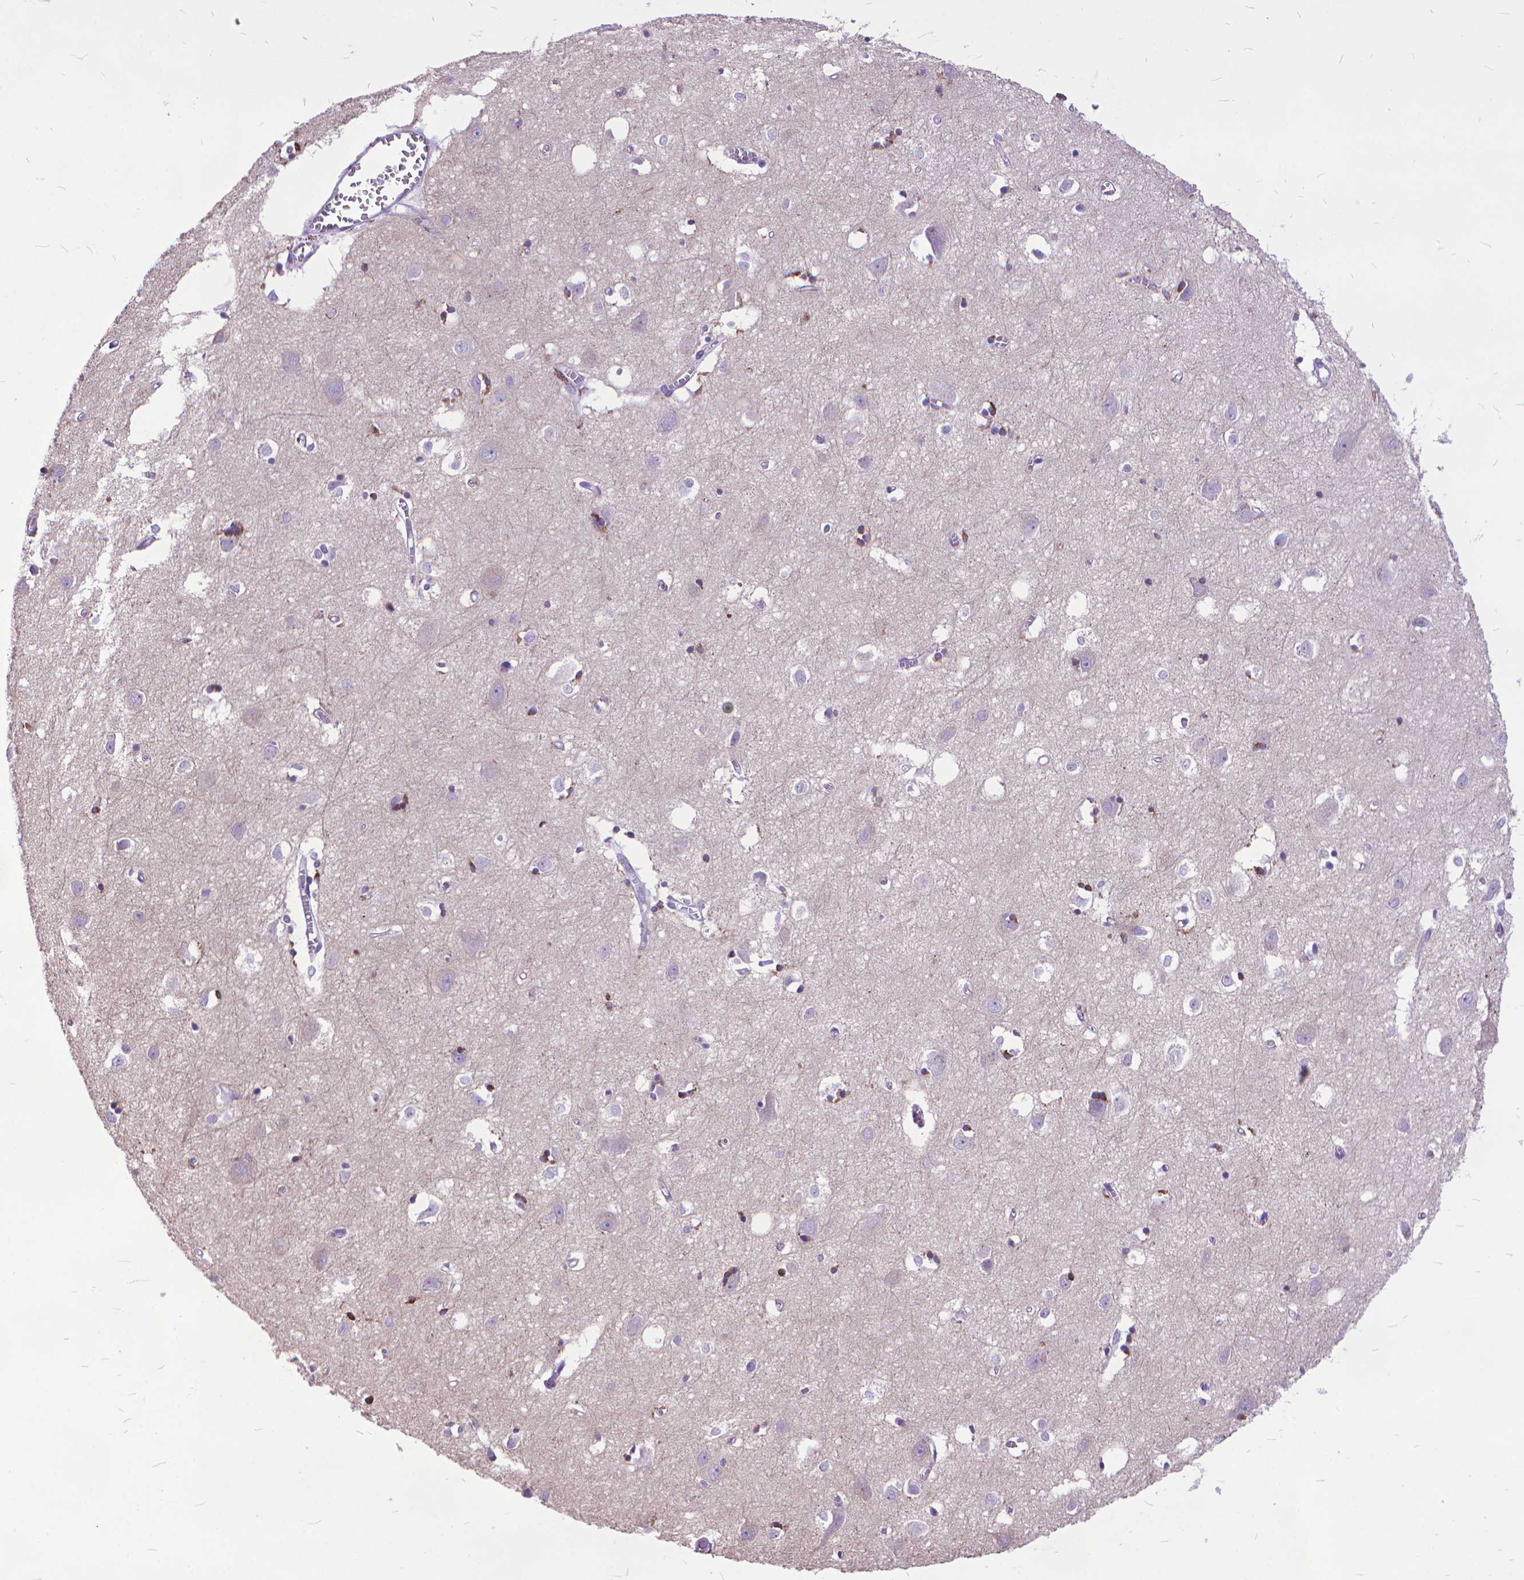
{"staining": {"intensity": "negative", "quantity": "none", "location": "none"}, "tissue": "cerebral cortex", "cell_type": "Endothelial cells", "image_type": "normal", "snomed": [{"axis": "morphology", "description": "Normal tissue, NOS"}, {"axis": "topography", "description": "Cerebral cortex"}], "caption": "Immunohistochemistry (IHC) of unremarkable cerebral cortex exhibits no expression in endothelial cells.", "gene": "POLE4", "patient": {"sex": "male", "age": 70}}